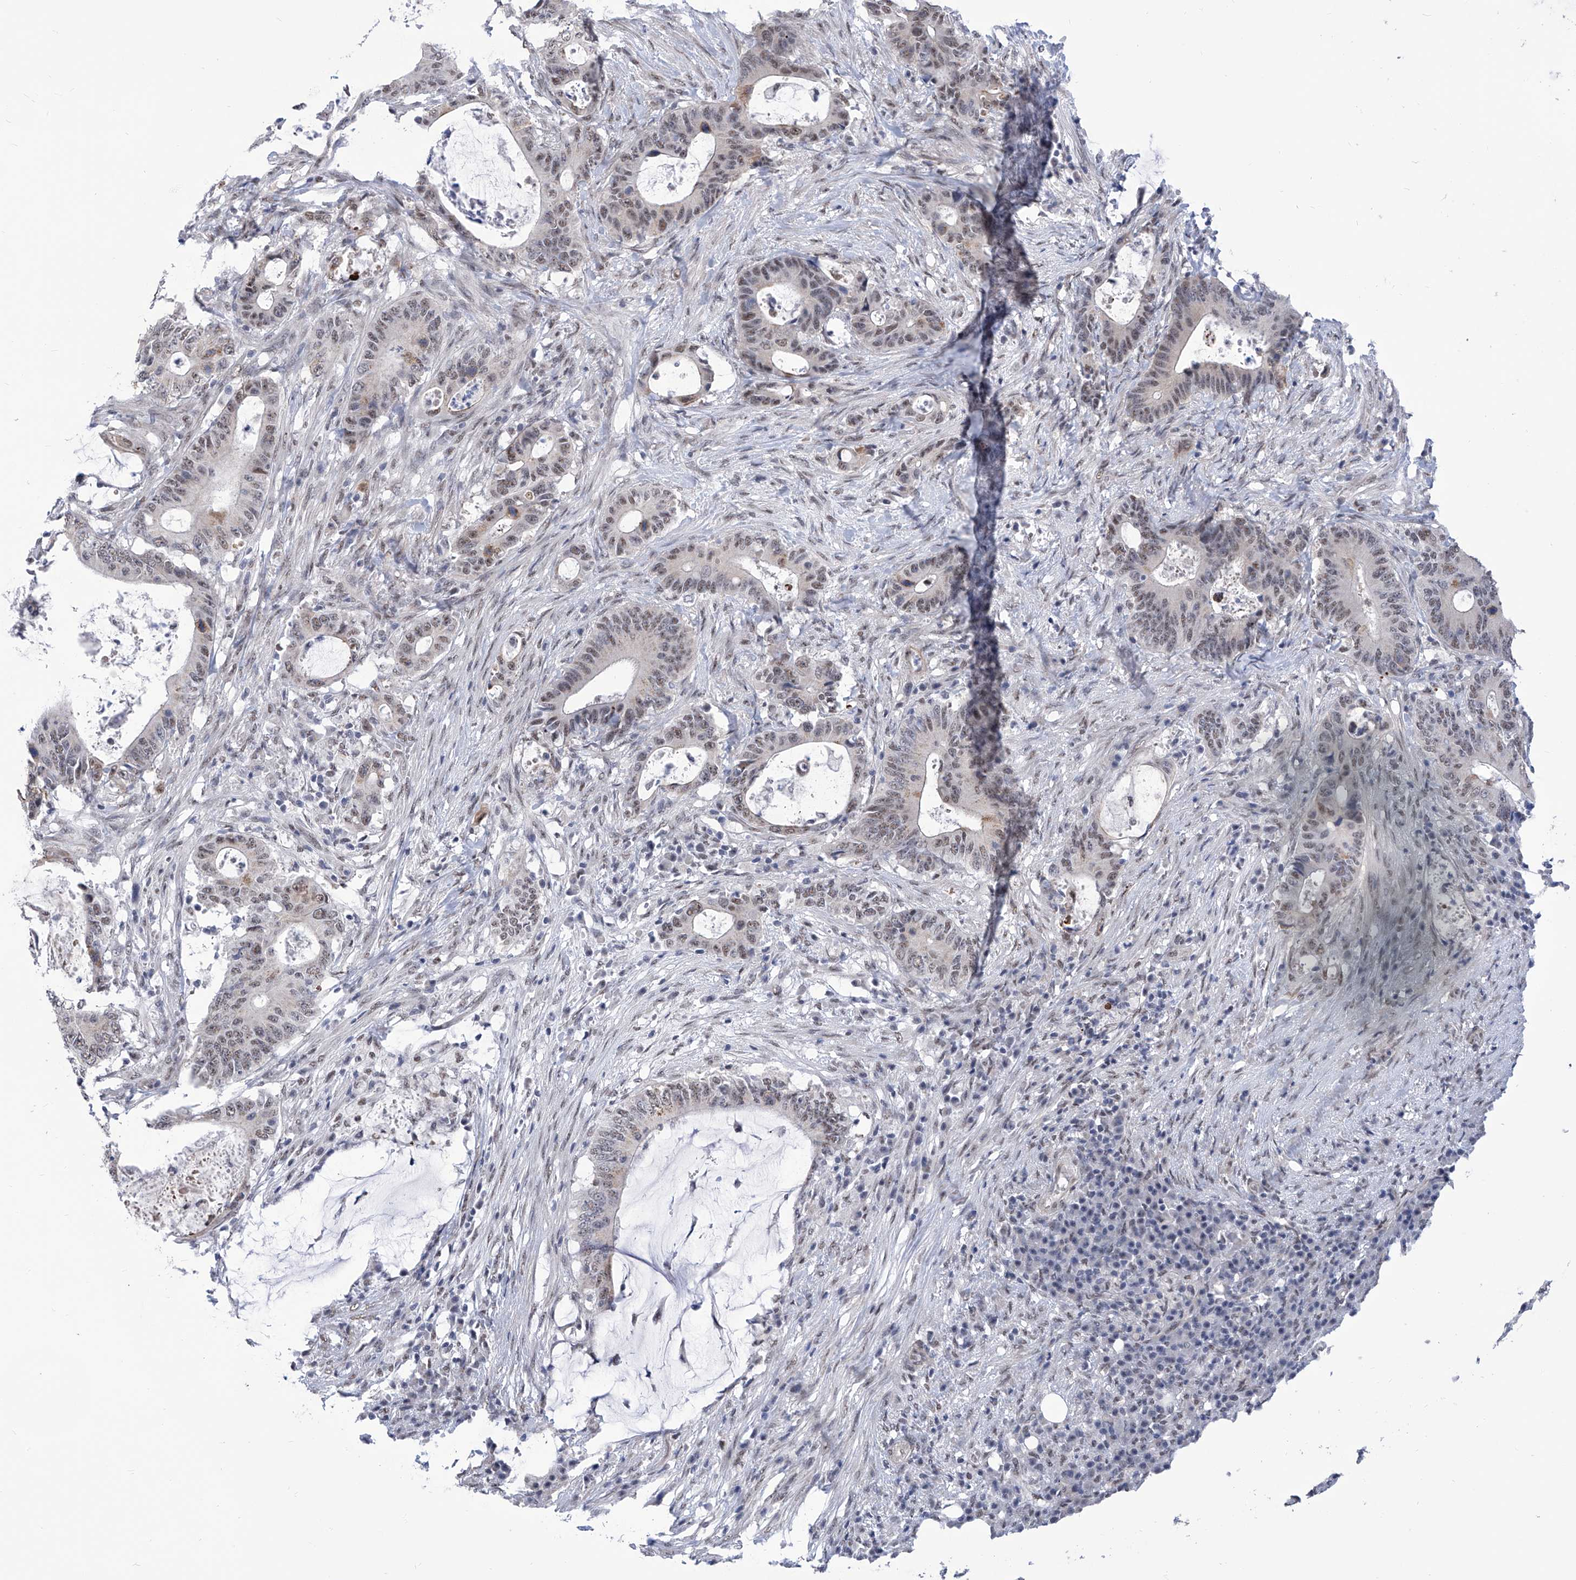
{"staining": {"intensity": "moderate", "quantity": "25%-75%", "location": "nuclear"}, "tissue": "colorectal cancer", "cell_type": "Tumor cells", "image_type": "cancer", "snomed": [{"axis": "morphology", "description": "Adenocarcinoma, NOS"}, {"axis": "topography", "description": "Colon"}], "caption": "Brown immunohistochemical staining in colorectal cancer (adenocarcinoma) exhibits moderate nuclear positivity in approximately 25%-75% of tumor cells.", "gene": "SART1", "patient": {"sex": "male", "age": 83}}